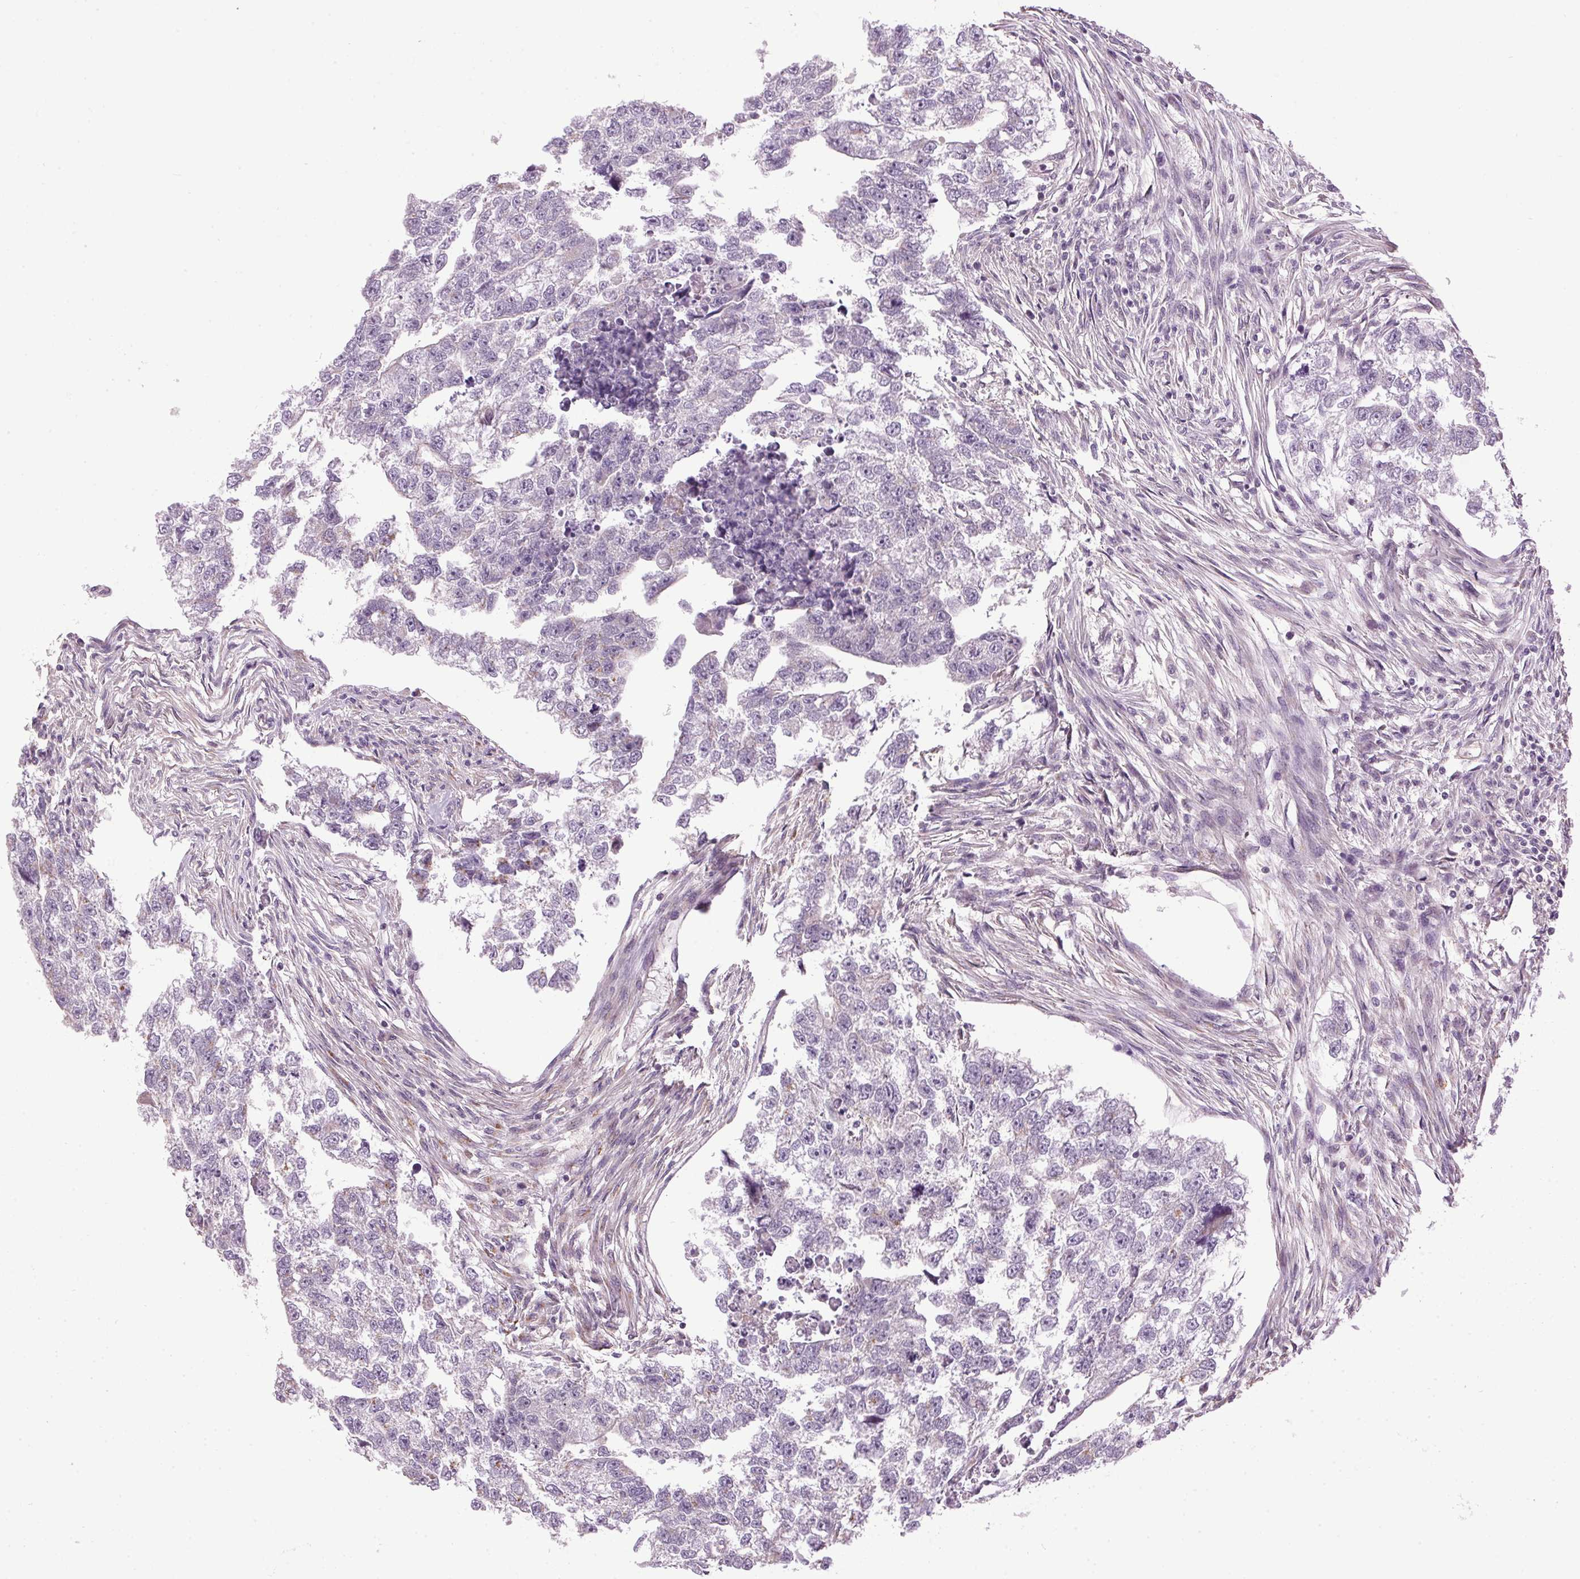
{"staining": {"intensity": "negative", "quantity": "none", "location": "none"}, "tissue": "testis cancer", "cell_type": "Tumor cells", "image_type": "cancer", "snomed": [{"axis": "morphology", "description": "Carcinoma, Embryonal, NOS"}, {"axis": "morphology", "description": "Teratoma, malignant, NOS"}, {"axis": "topography", "description": "Testis"}], "caption": "The photomicrograph shows no significant staining in tumor cells of testis cancer (malignant teratoma). (DAB (3,3'-diaminobenzidine) IHC, high magnification).", "gene": "GOLPH3", "patient": {"sex": "male", "age": 44}}